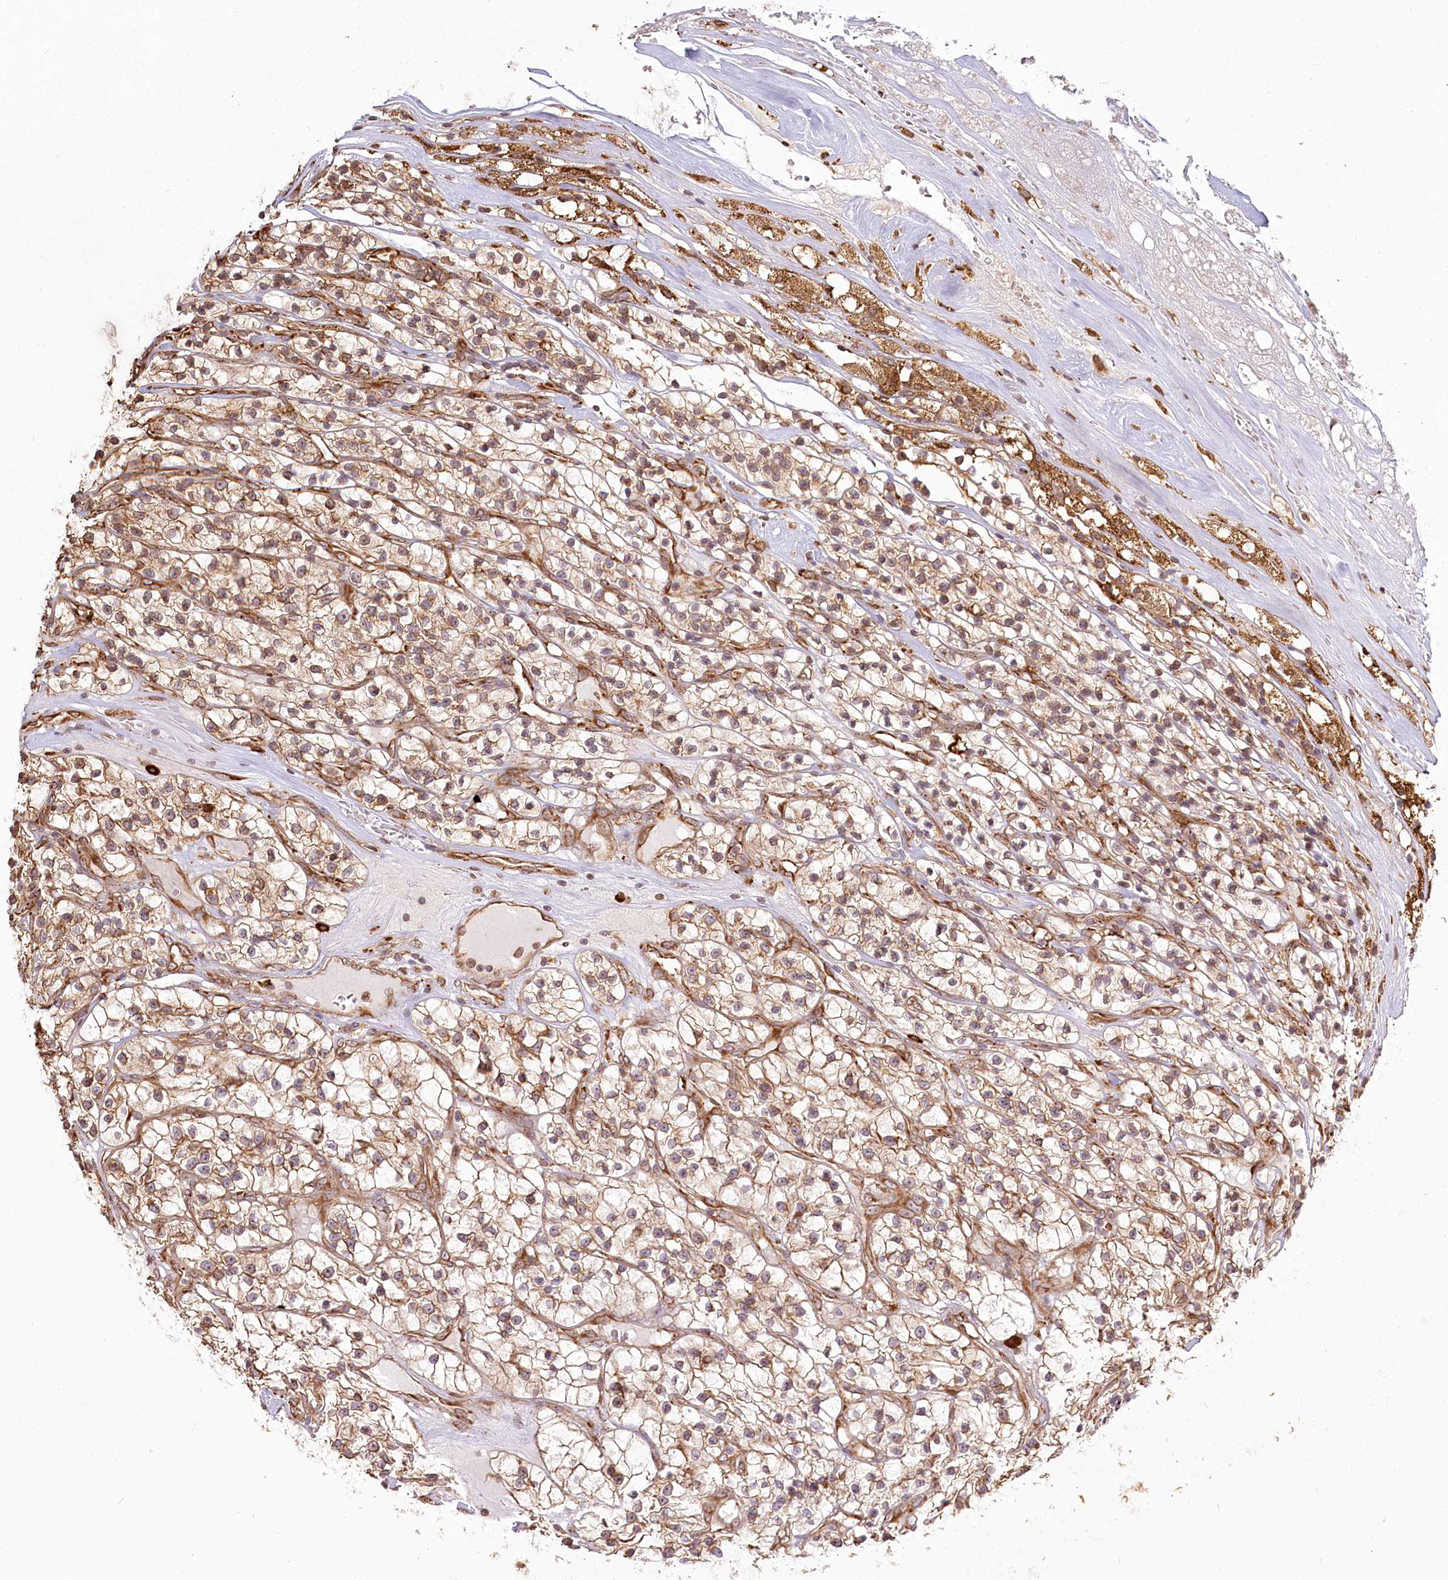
{"staining": {"intensity": "moderate", "quantity": ">75%", "location": "cytoplasmic/membranous"}, "tissue": "renal cancer", "cell_type": "Tumor cells", "image_type": "cancer", "snomed": [{"axis": "morphology", "description": "Adenocarcinoma, NOS"}, {"axis": "topography", "description": "Kidney"}], "caption": "Immunohistochemistry (IHC) staining of renal cancer (adenocarcinoma), which shows medium levels of moderate cytoplasmic/membranous expression in approximately >75% of tumor cells indicating moderate cytoplasmic/membranous protein staining. The staining was performed using DAB (3,3'-diaminobenzidine) (brown) for protein detection and nuclei were counterstained in hematoxylin (blue).", "gene": "FAM13A", "patient": {"sex": "female", "age": 57}}